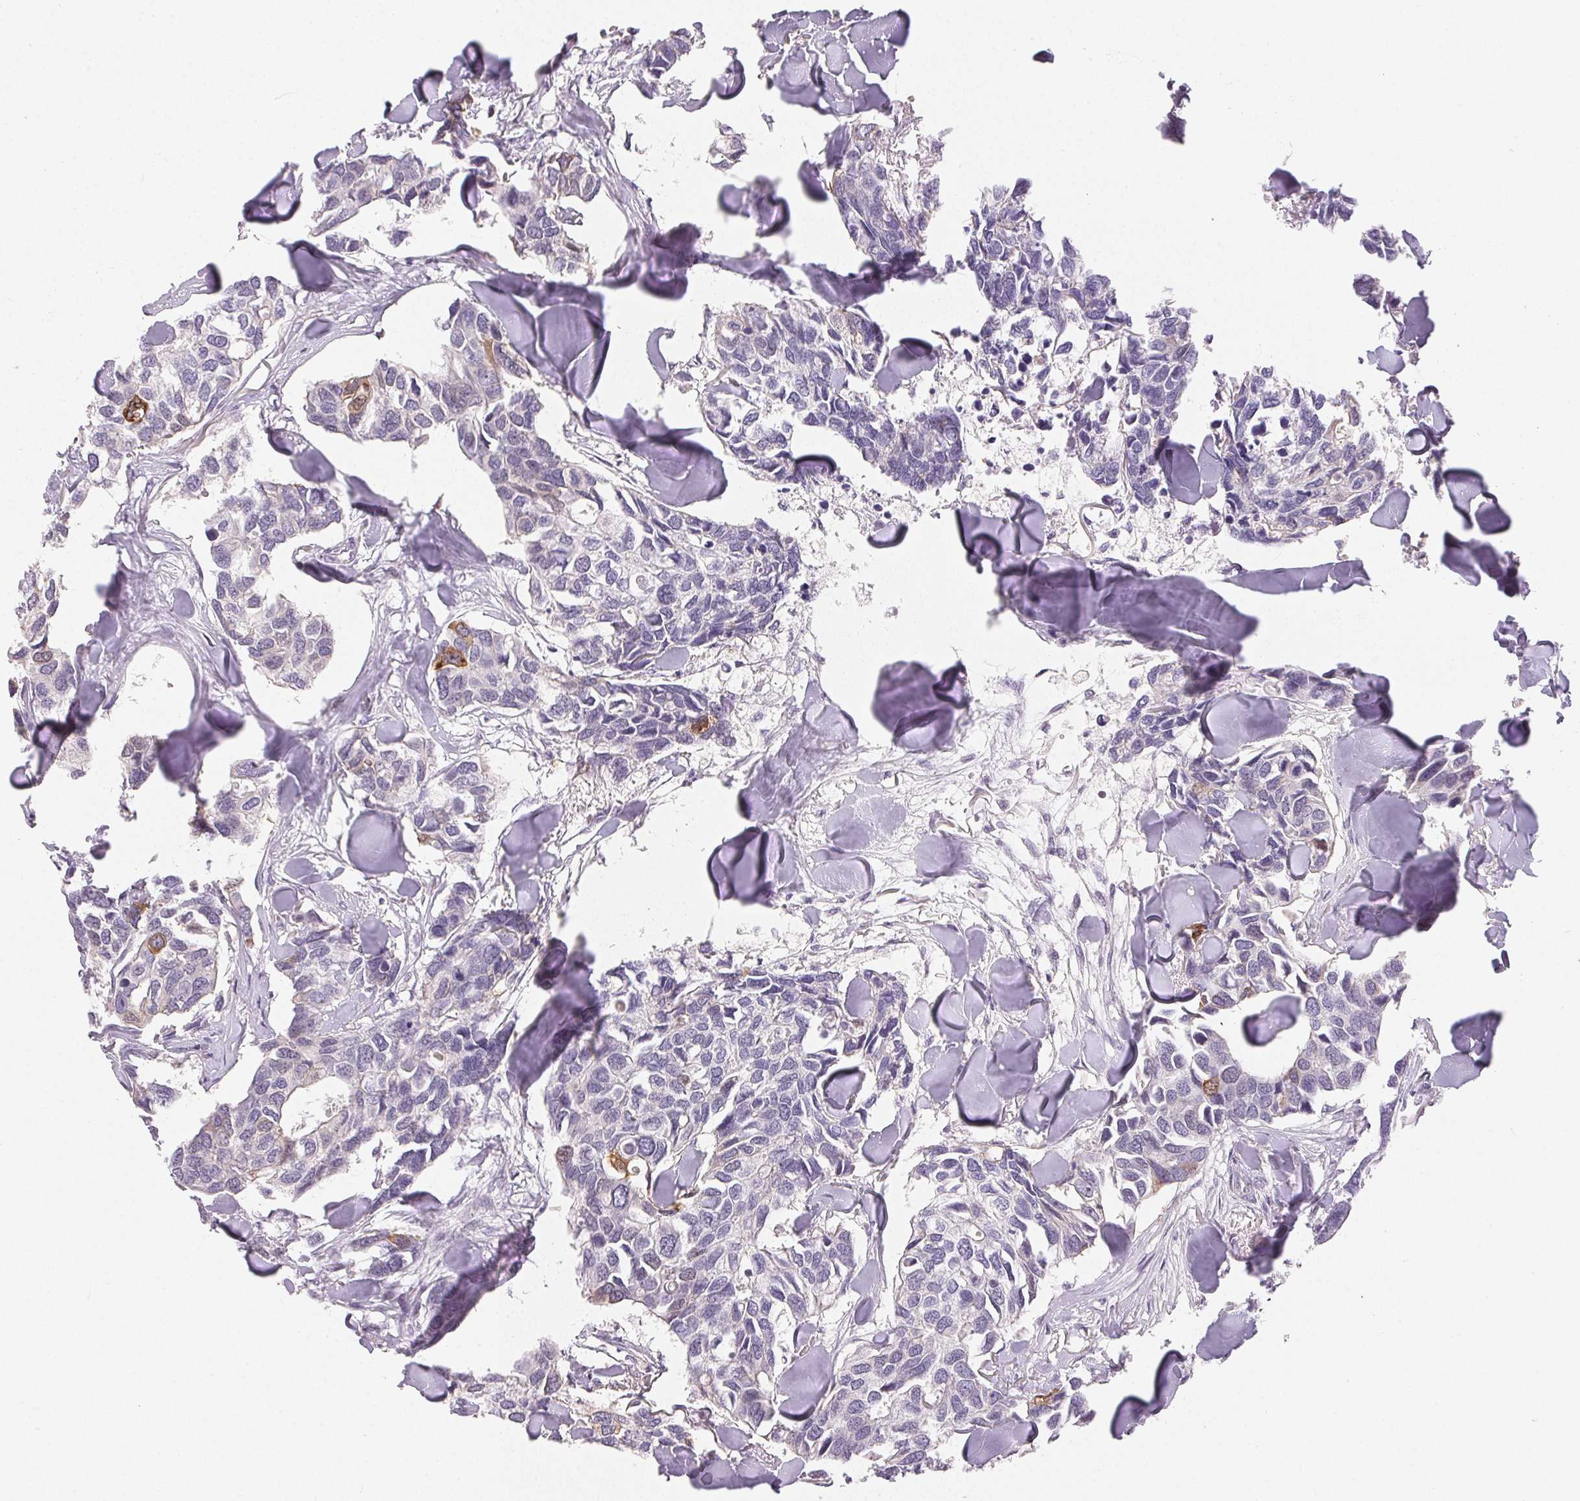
{"staining": {"intensity": "moderate", "quantity": "<25%", "location": "cytoplasmic/membranous"}, "tissue": "breast cancer", "cell_type": "Tumor cells", "image_type": "cancer", "snomed": [{"axis": "morphology", "description": "Duct carcinoma"}, {"axis": "topography", "description": "Breast"}], "caption": "Immunohistochemical staining of human breast cancer (invasive ductal carcinoma) demonstrates moderate cytoplasmic/membranous protein positivity in approximately <25% of tumor cells. (Stains: DAB in brown, nuclei in blue, Microscopy: brightfield microscopy at high magnification).", "gene": "RPGRIP1", "patient": {"sex": "female", "age": 83}}